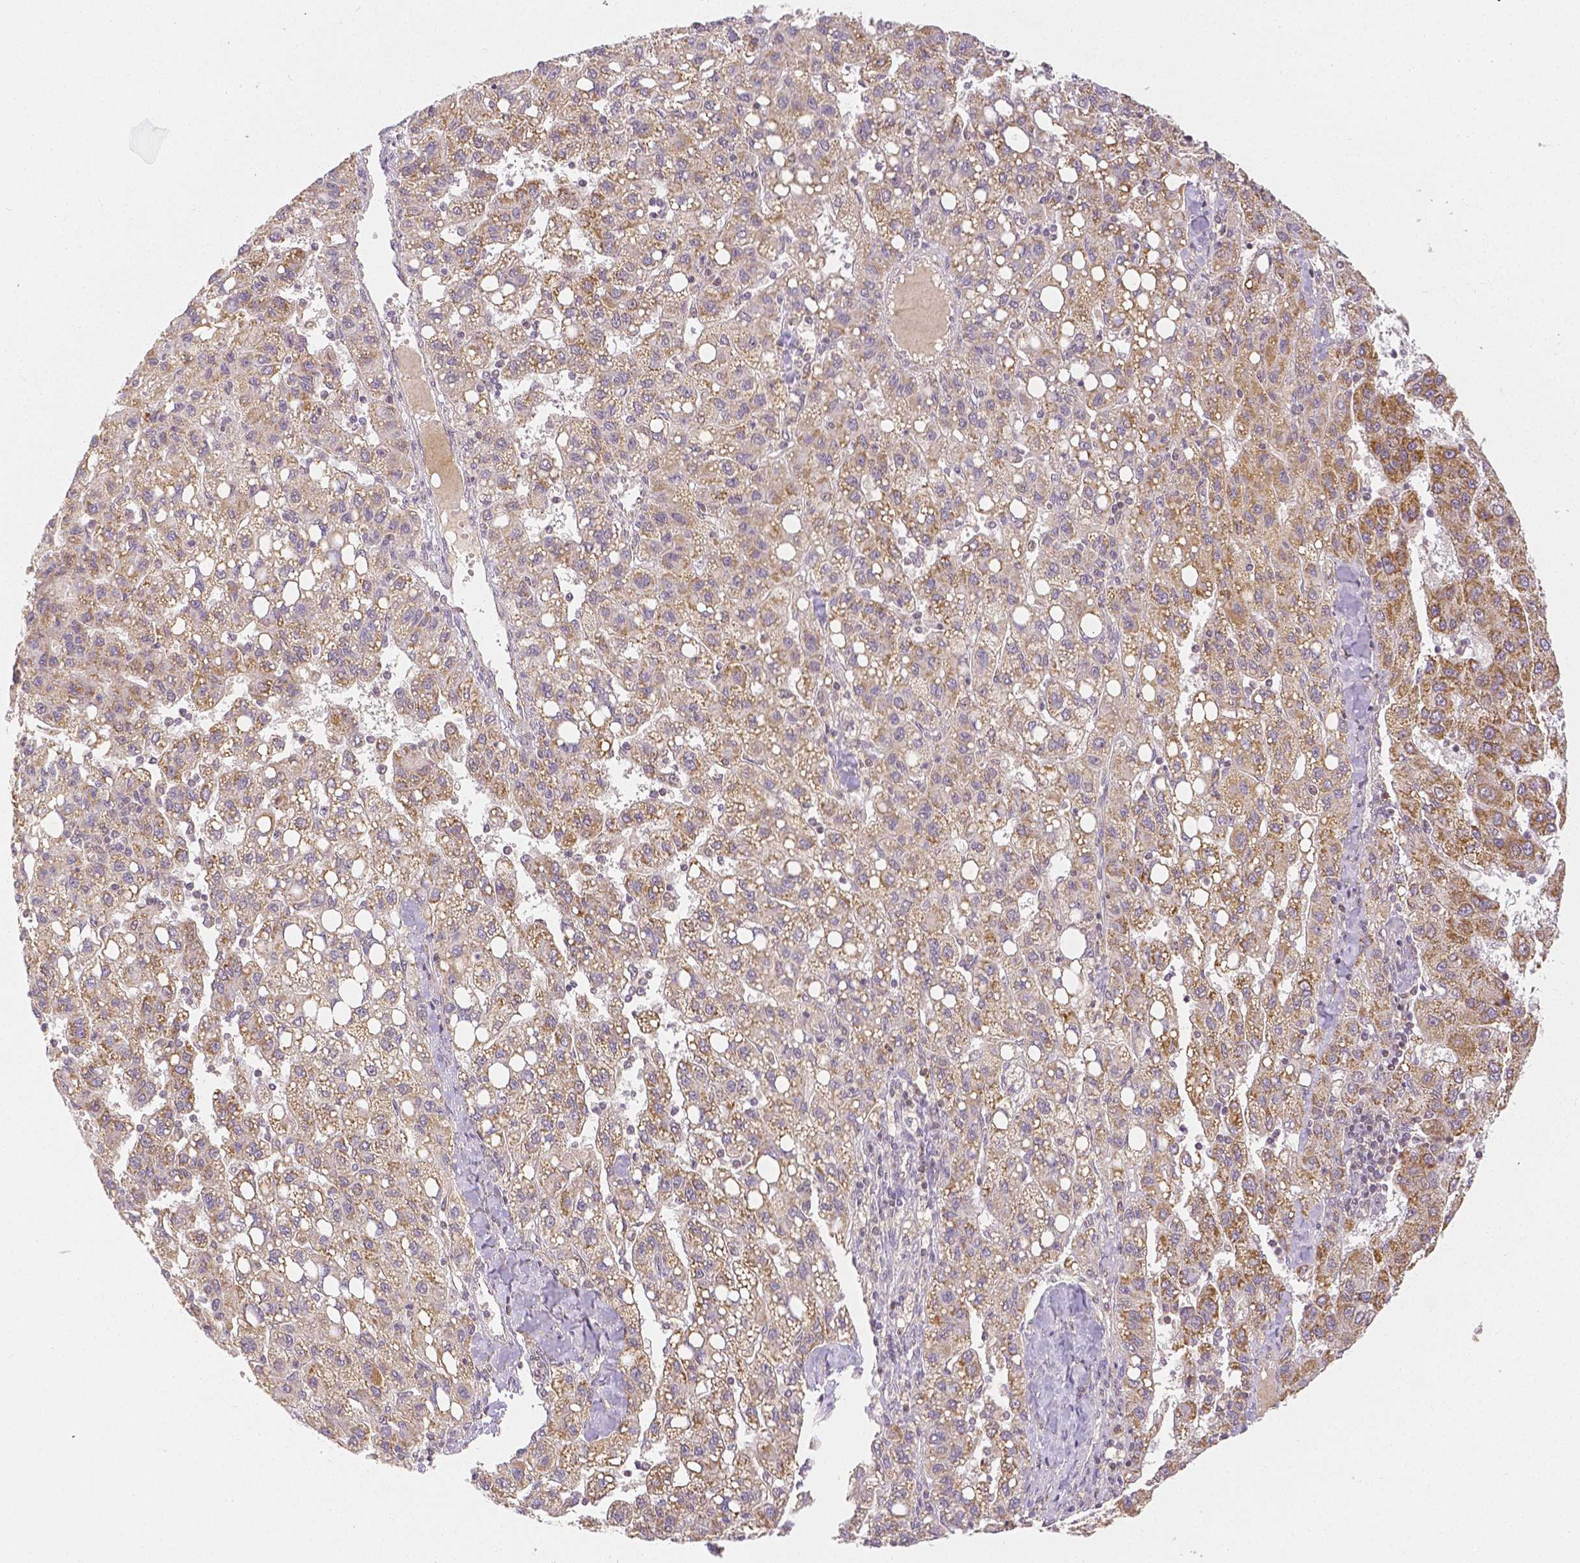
{"staining": {"intensity": "weak", "quantity": "25%-75%", "location": "cytoplasmic/membranous"}, "tissue": "liver cancer", "cell_type": "Tumor cells", "image_type": "cancer", "snomed": [{"axis": "morphology", "description": "Carcinoma, Hepatocellular, NOS"}, {"axis": "topography", "description": "Liver"}], "caption": "Immunohistochemical staining of liver cancer reveals low levels of weak cytoplasmic/membranous protein staining in about 25%-75% of tumor cells.", "gene": "RHOT1", "patient": {"sex": "female", "age": 82}}